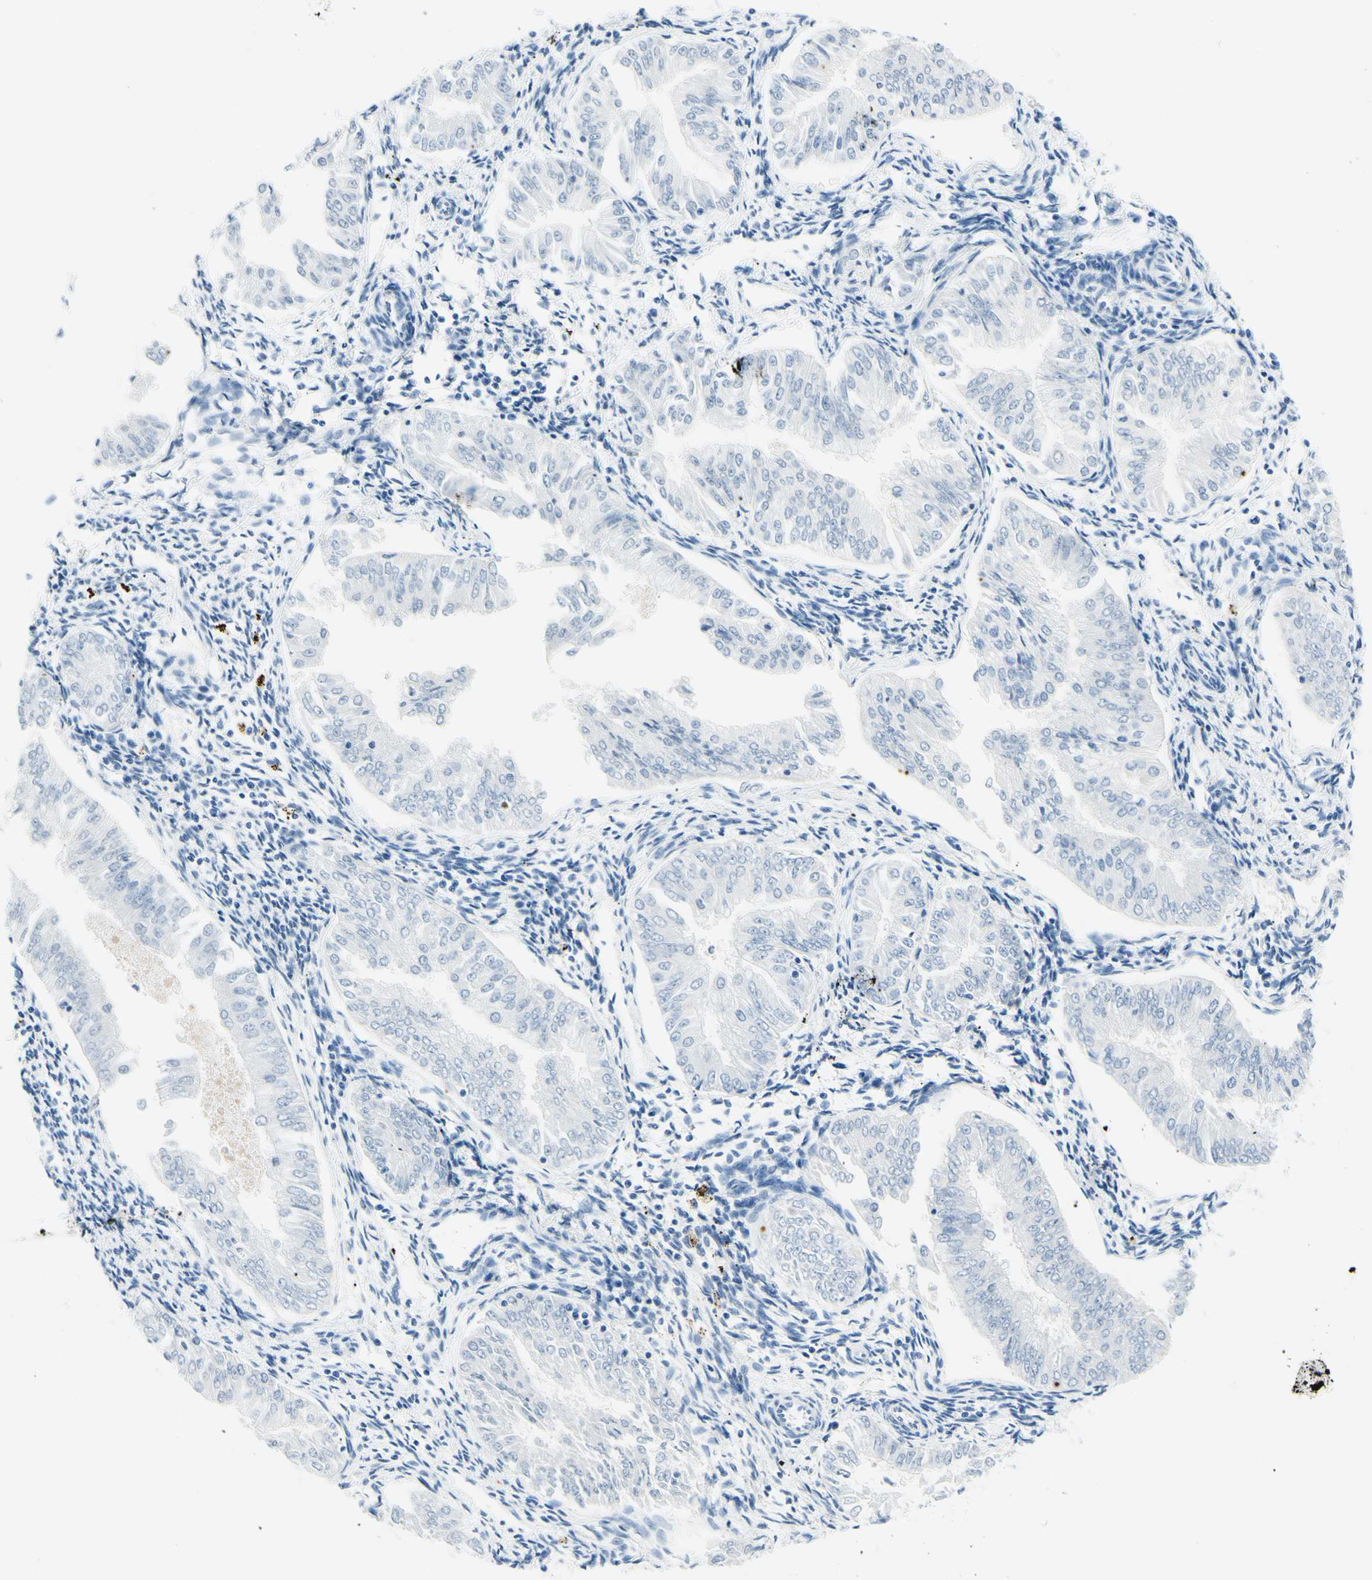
{"staining": {"intensity": "negative", "quantity": "none", "location": "none"}, "tissue": "endometrial cancer", "cell_type": "Tumor cells", "image_type": "cancer", "snomed": [{"axis": "morphology", "description": "Adenocarcinoma, NOS"}, {"axis": "topography", "description": "Endometrium"}], "caption": "Tumor cells show no significant protein expression in endometrial cancer (adenocarcinoma).", "gene": "PASD1", "patient": {"sex": "female", "age": 53}}